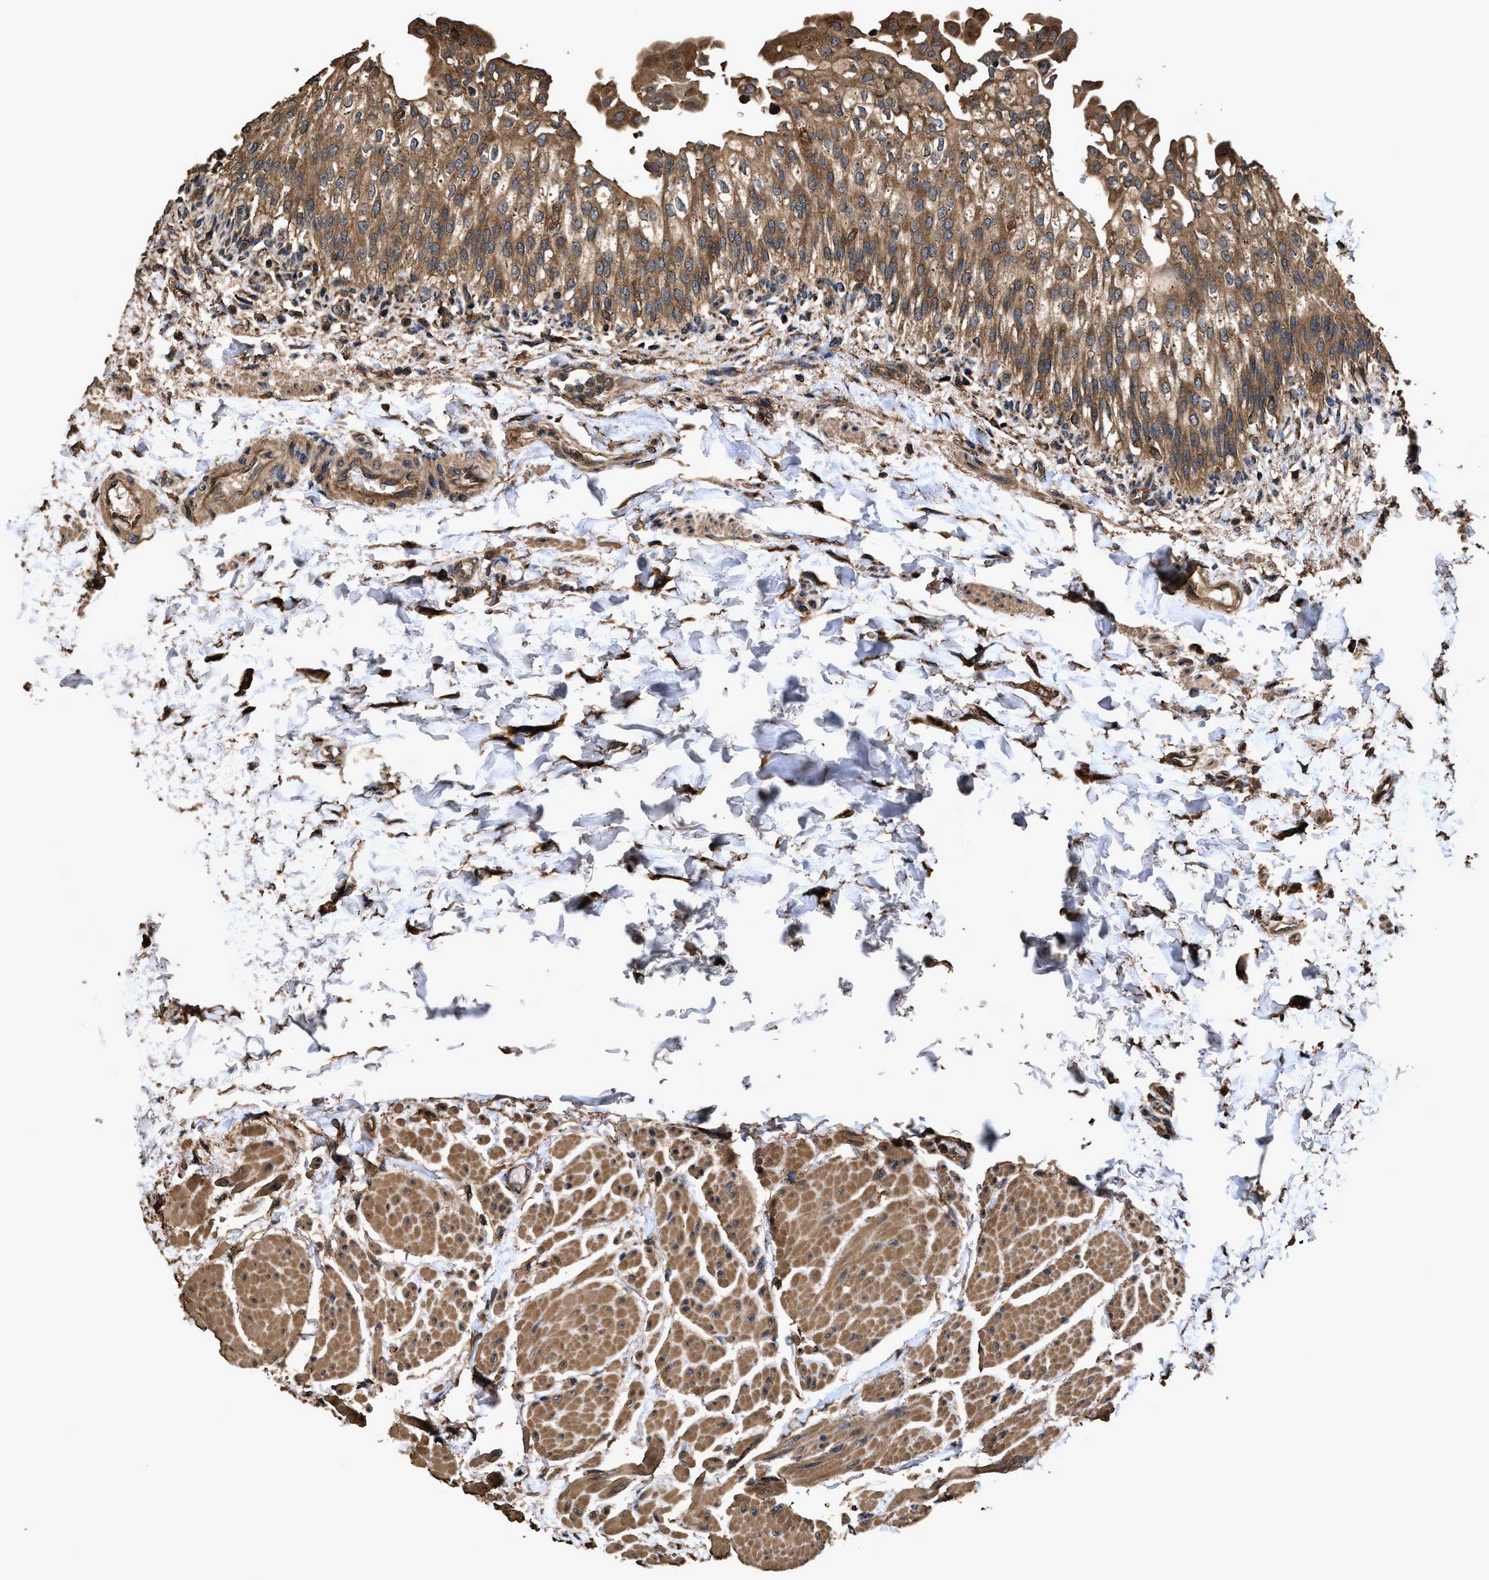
{"staining": {"intensity": "strong", "quantity": ">75%", "location": "cytoplasmic/membranous"}, "tissue": "urinary bladder", "cell_type": "Urothelial cells", "image_type": "normal", "snomed": [{"axis": "morphology", "description": "Normal tissue, NOS"}, {"axis": "topography", "description": "Urinary bladder"}], "caption": "Immunohistochemical staining of unremarkable urinary bladder reveals >75% levels of strong cytoplasmic/membranous protein expression in approximately >75% of urothelial cells.", "gene": "ZMYND19", "patient": {"sex": "female", "age": 60}}